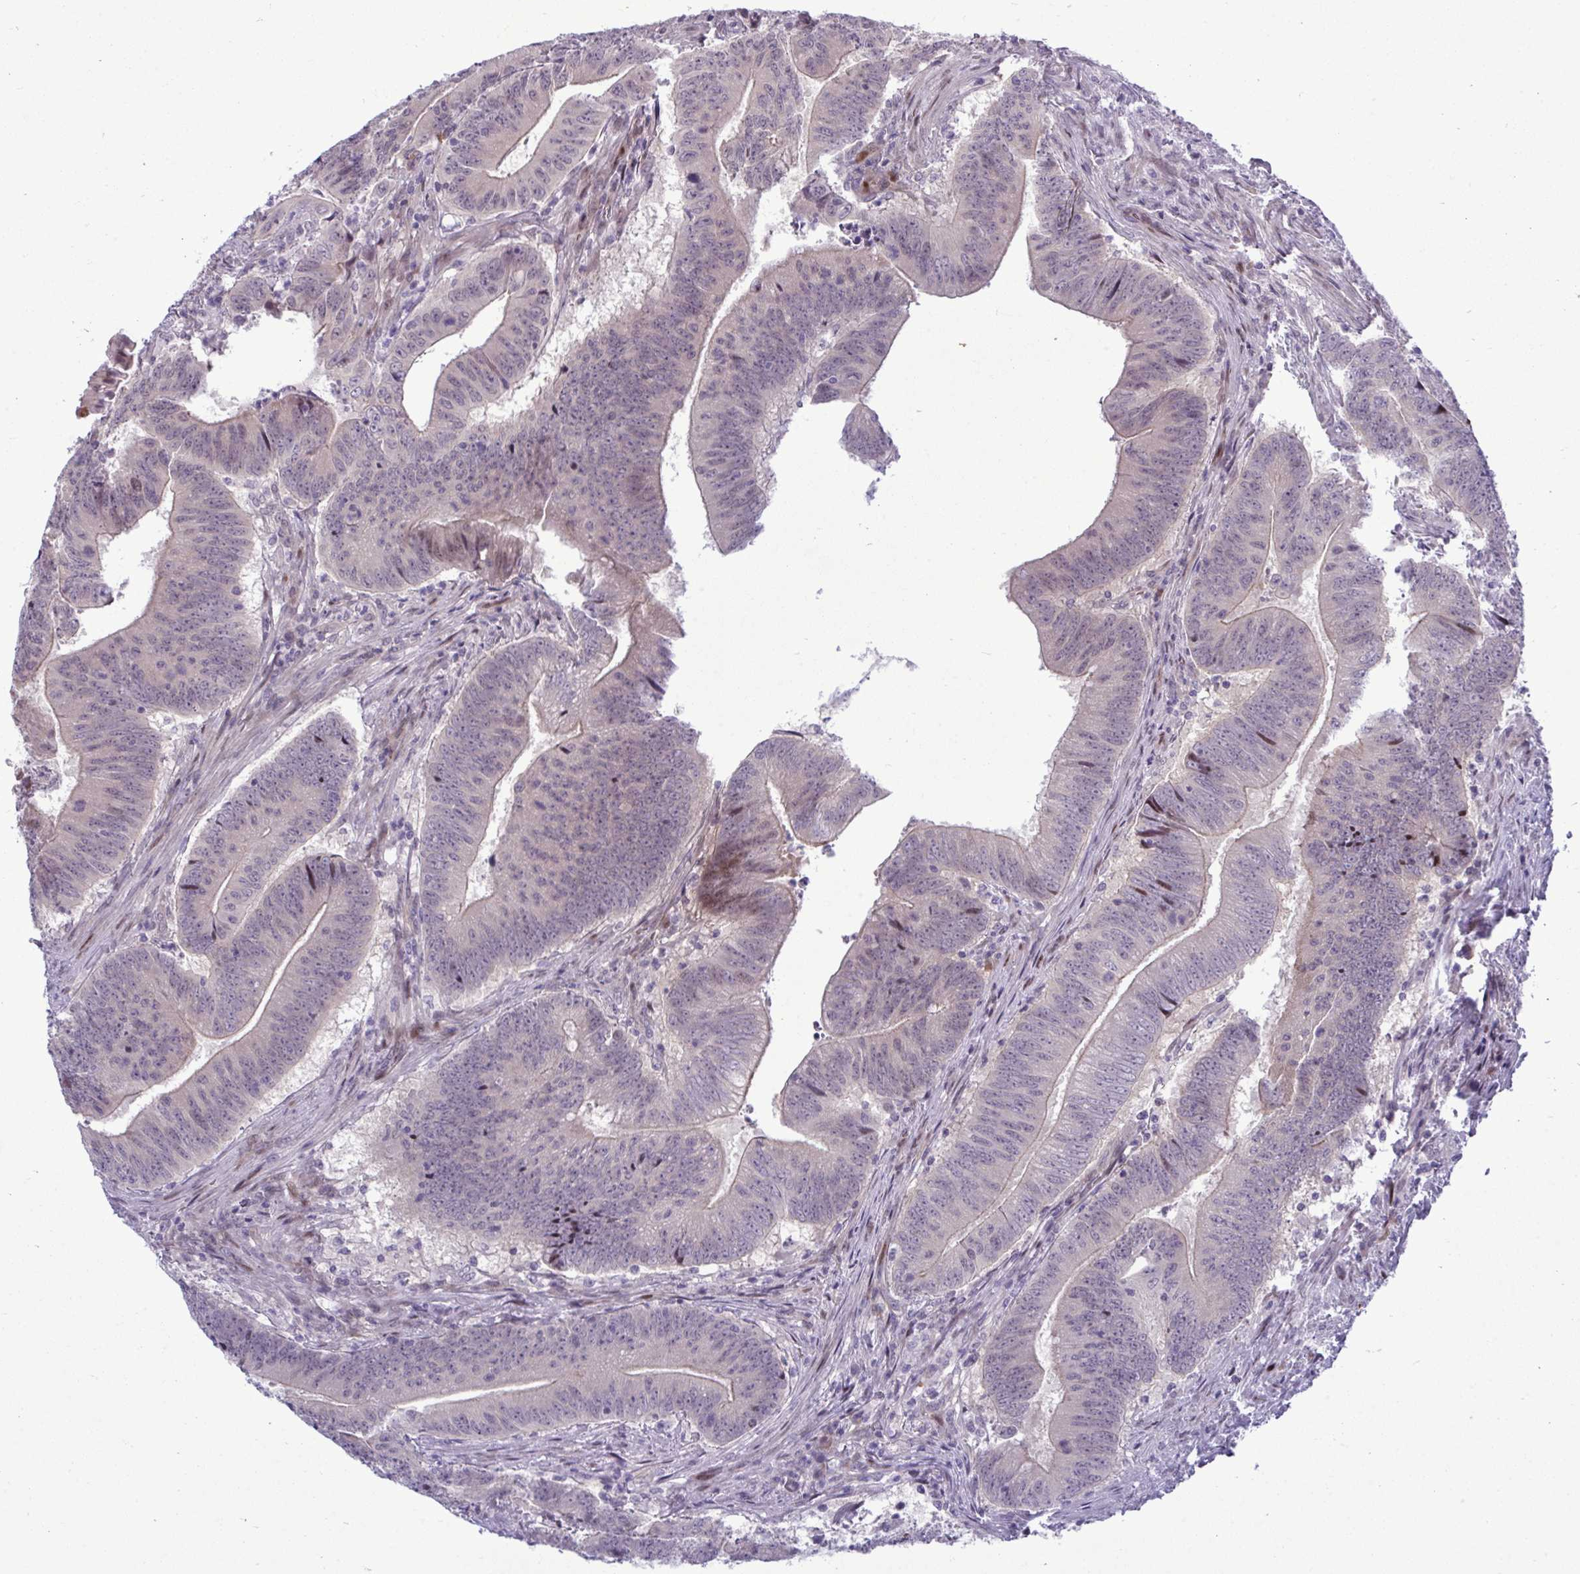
{"staining": {"intensity": "negative", "quantity": "none", "location": "none"}, "tissue": "colorectal cancer", "cell_type": "Tumor cells", "image_type": "cancer", "snomed": [{"axis": "morphology", "description": "Adenocarcinoma, NOS"}, {"axis": "topography", "description": "Colon"}], "caption": "Immunohistochemical staining of human colorectal cancer displays no significant expression in tumor cells.", "gene": "TAB1", "patient": {"sex": "female", "age": 87}}